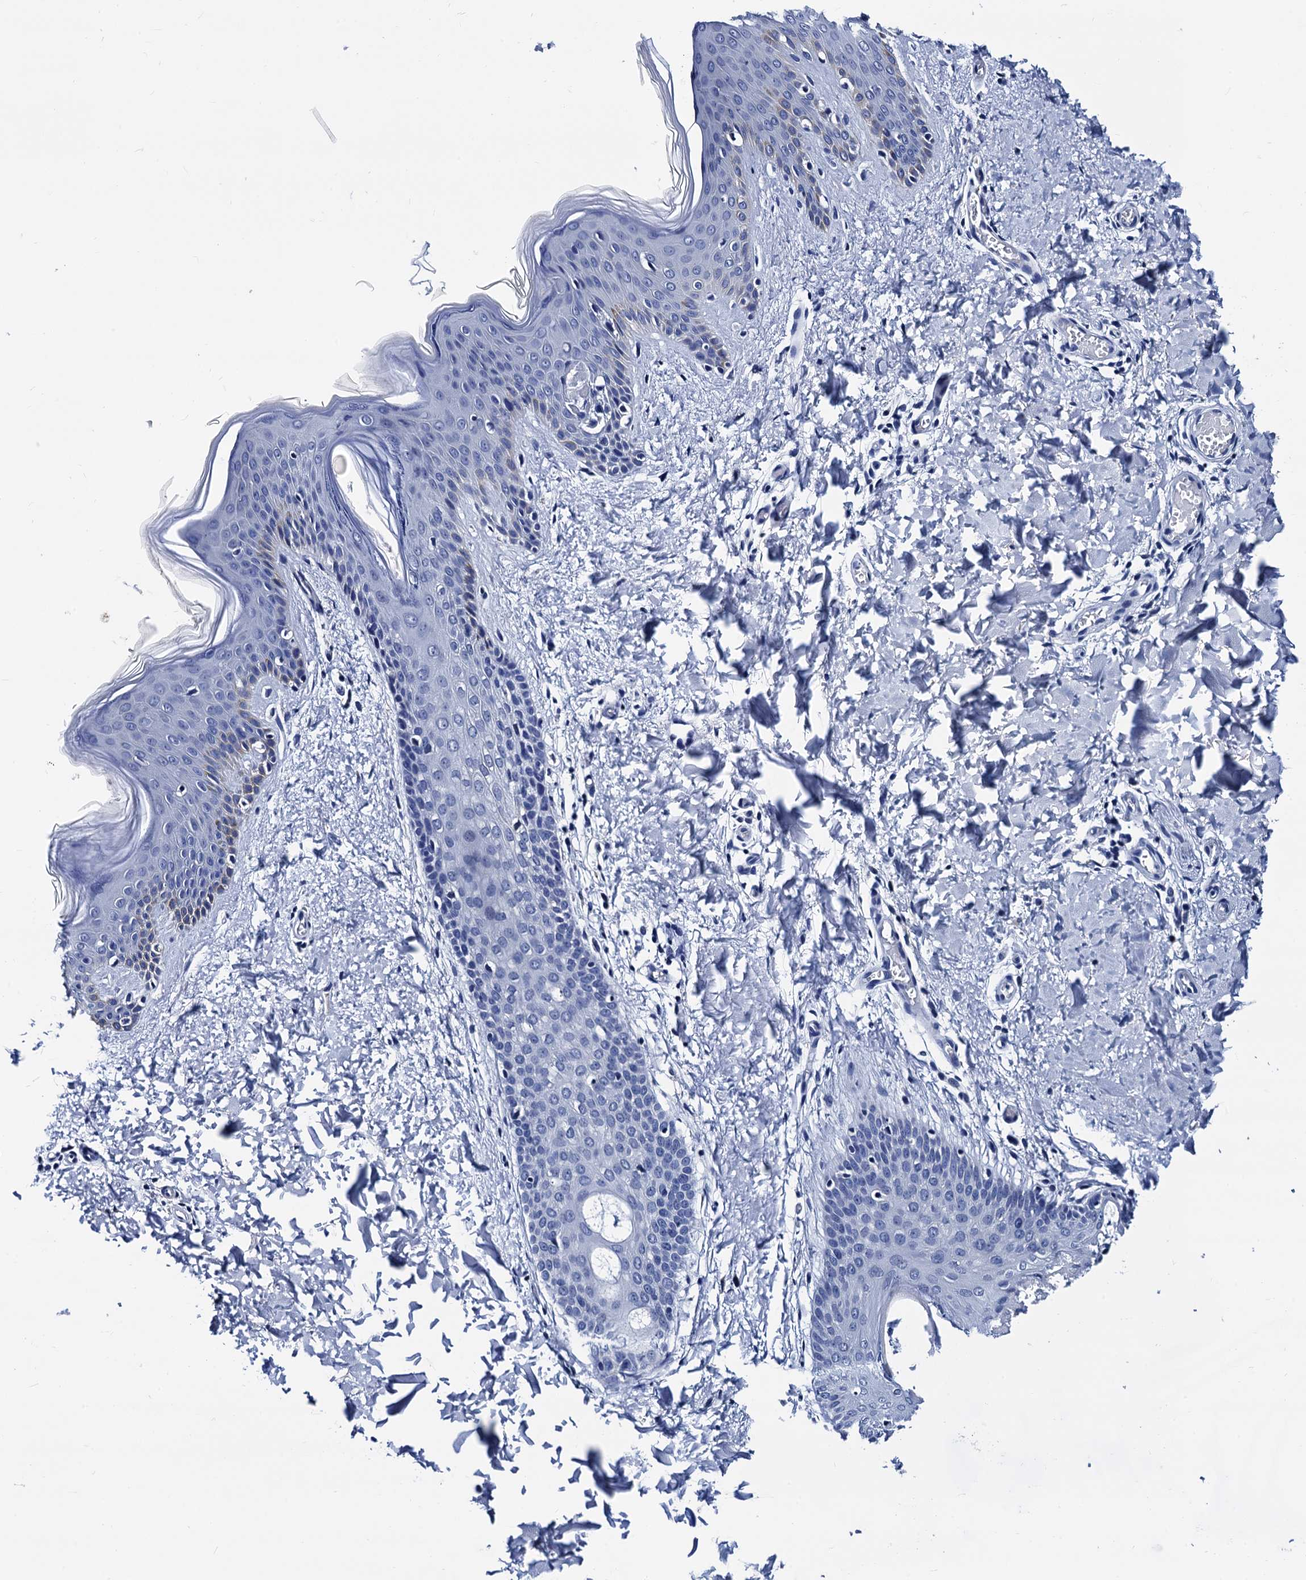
{"staining": {"intensity": "negative", "quantity": "none", "location": "none"}, "tissue": "skin", "cell_type": "Fibroblasts", "image_type": "normal", "snomed": [{"axis": "morphology", "description": "Normal tissue, NOS"}, {"axis": "topography", "description": "Skin"}], "caption": "The micrograph displays no significant staining in fibroblasts of skin.", "gene": "LRRC30", "patient": {"sex": "male", "age": 36}}